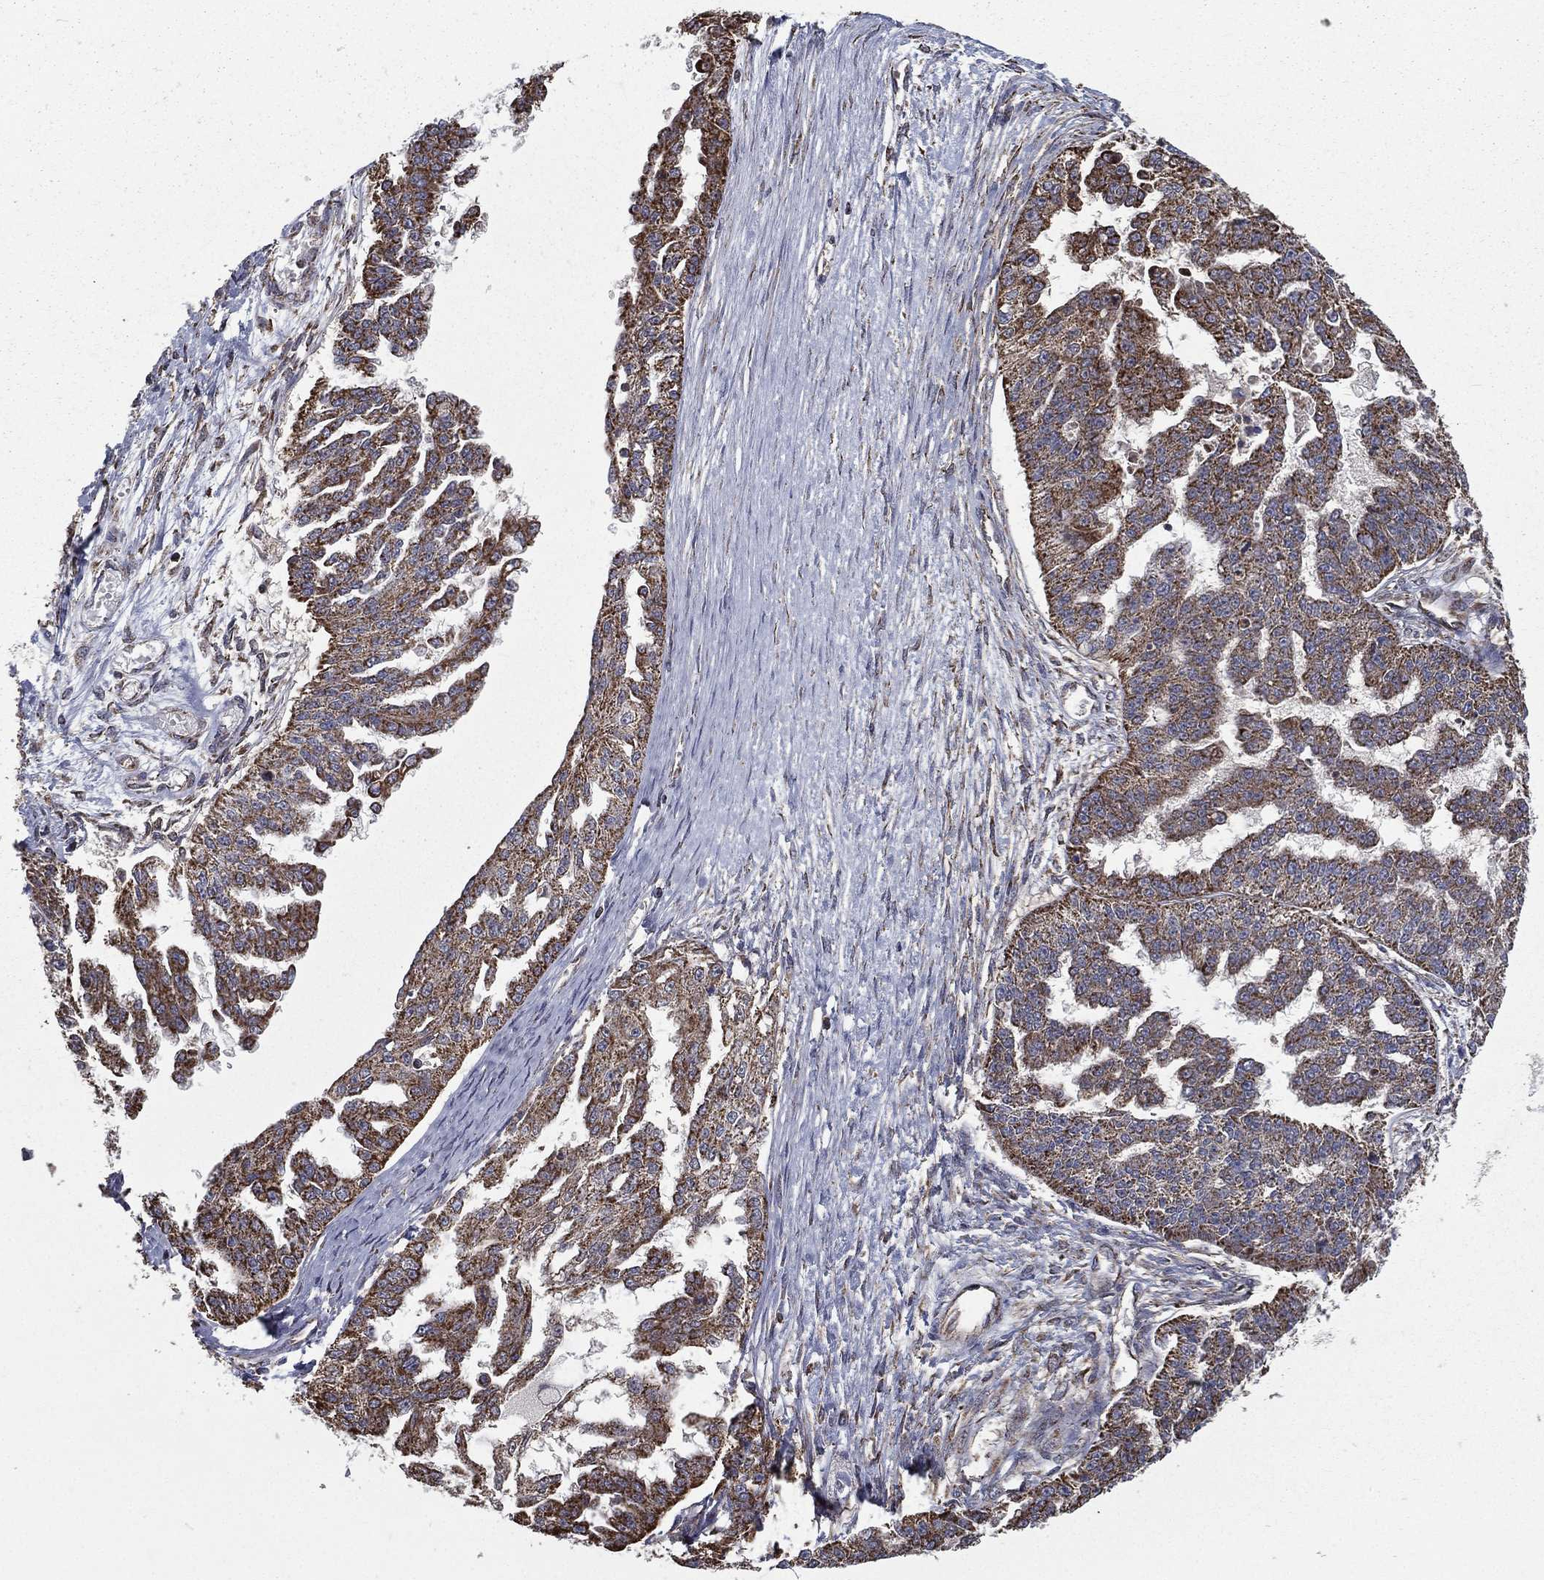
{"staining": {"intensity": "moderate", "quantity": ">75%", "location": "cytoplasmic/membranous"}, "tissue": "ovarian cancer", "cell_type": "Tumor cells", "image_type": "cancer", "snomed": [{"axis": "morphology", "description": "Cystadenocarcinoma, serous, NOS"}, {"axis": "topography", "description": "Ovary"}], "caption": "Serous cystadenocarcinoma (ovarian) tissue reveals moderate cytoplasmic/membranous positivity in about >75% of tumor cells, visualized by immunohistochemistry.", "gene": "RIGI", "patient": {"sex": "female", "age": 58}}